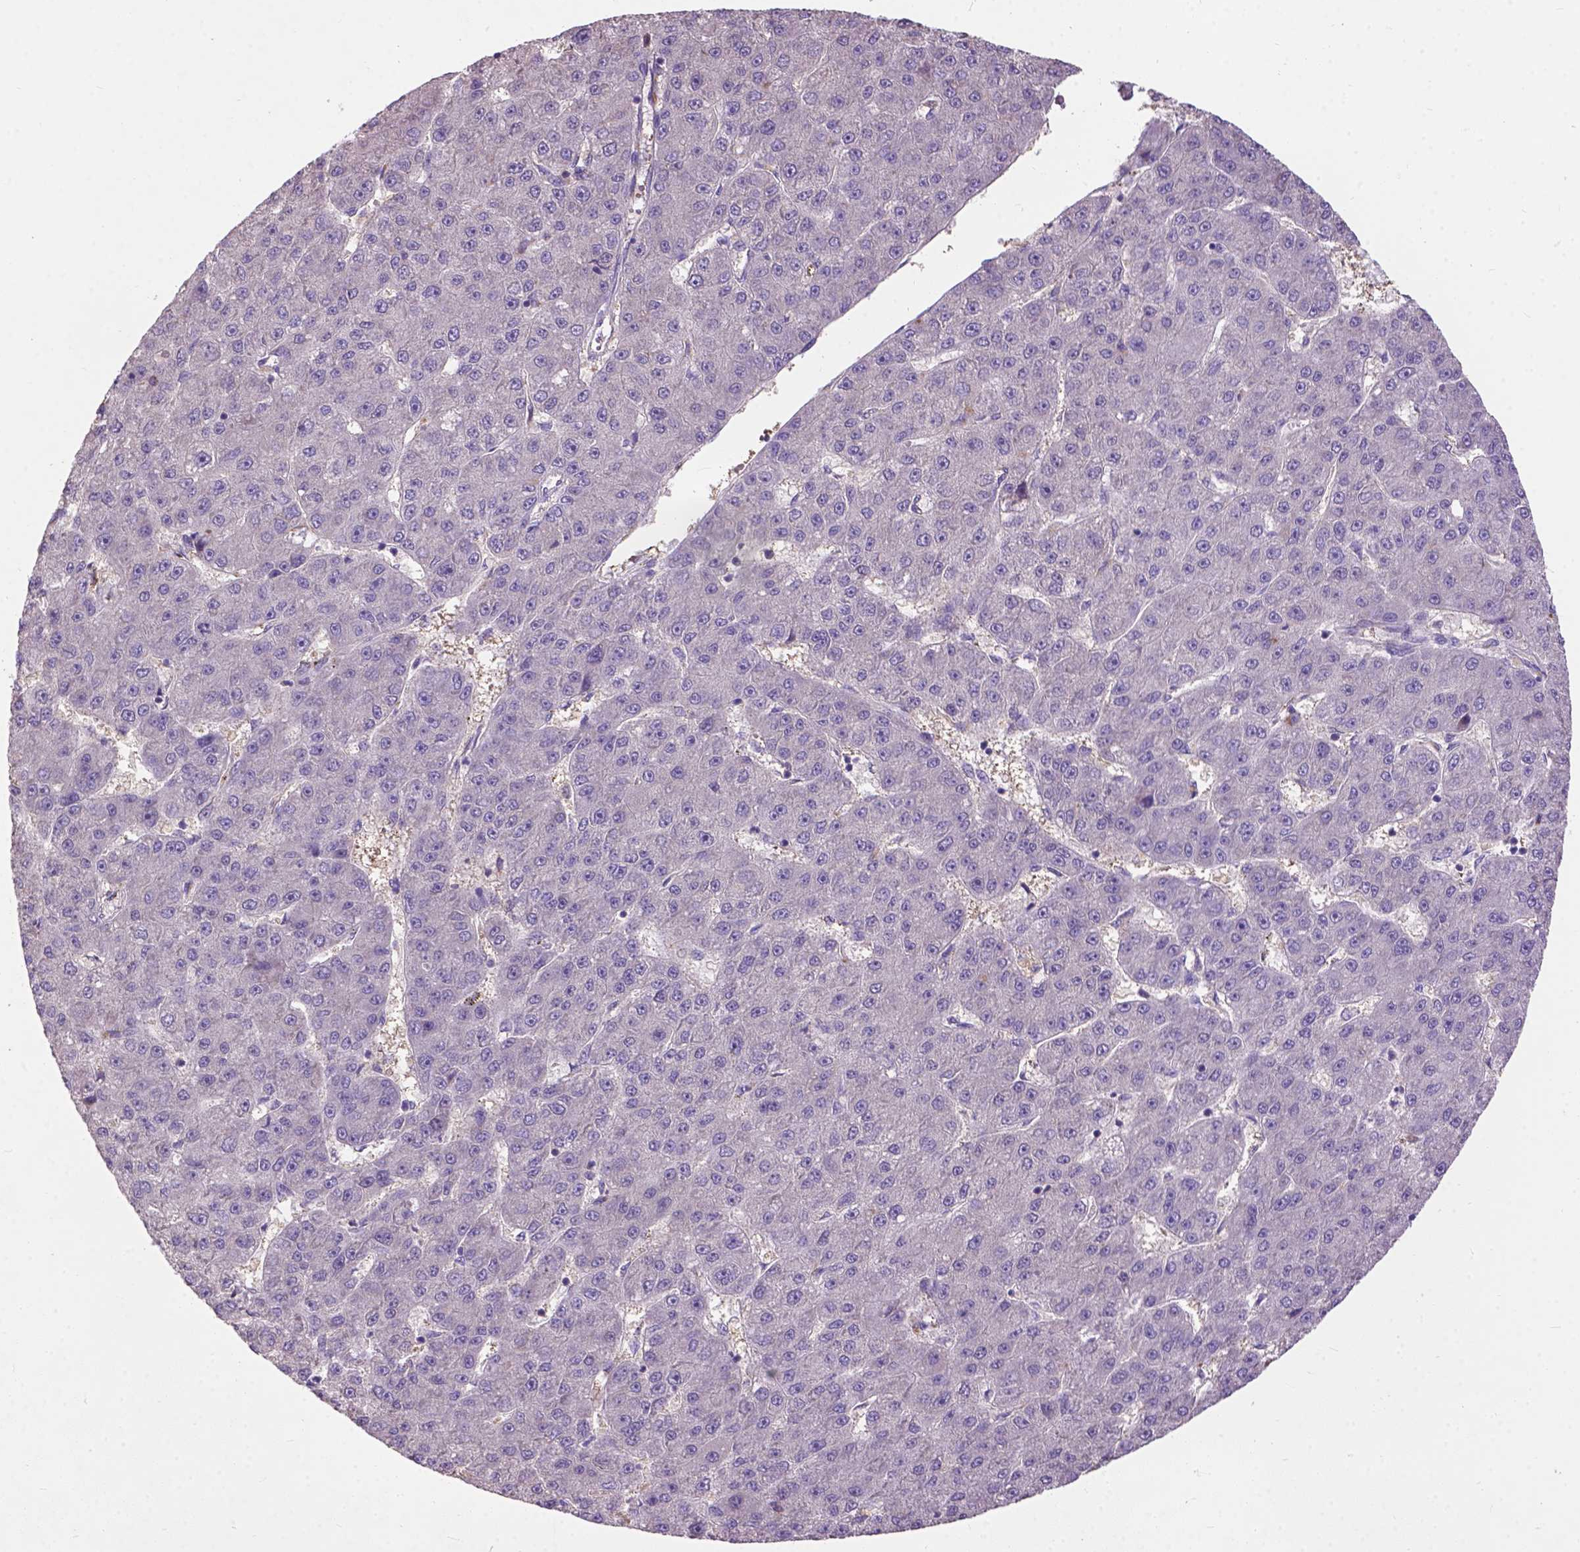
{"staining": {"intensity": "negative", "quantity": "none", "location": "none"}, "tissue": "liver cancer", "cell_type": "Tumor cells", "image_type": "cancer", "snomed": [{"axis": "morphology", "description": "Carcinoma, Hepatocellular, NOS"}, {"axis": "topography", "description": "Liver"}], "caption": "This is a image of immunohistochemistry staining of liver cancer, which shows no staining in tumor cells.", "gene": "ZNF337", "patient": {"sex": "male", "age": 67}}